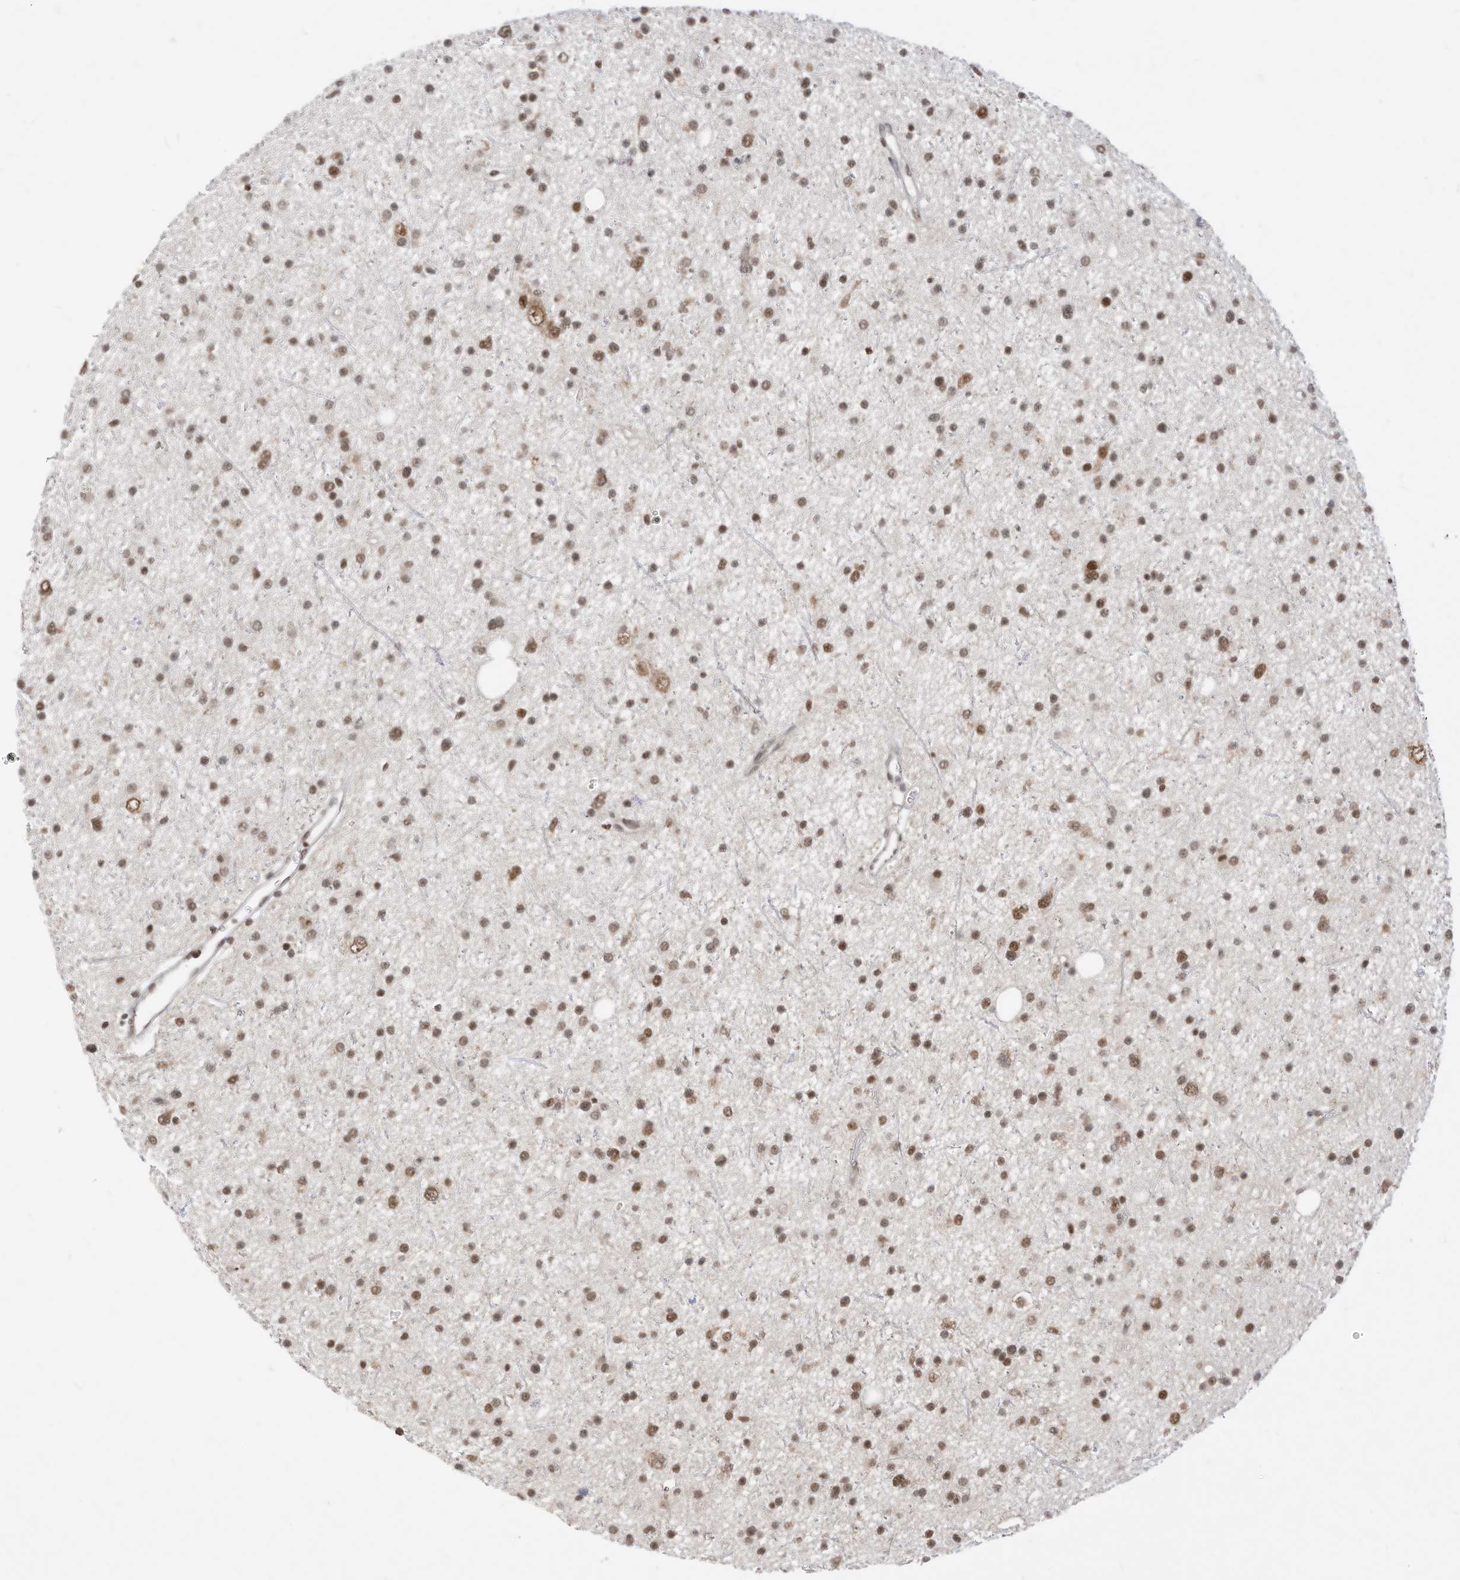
{"staining": {"intensity": "moderate", "quantity": ">75%", "location": "nuclear"}, "tissue": "glioma", "cell_type": "Tumor cells", "image_type": "cancer", "snomed": [{"axis": "morphology", "description": "Glioma, malignant, Low grade"}, {"axis": "topography", "description": "Cerebral cortex"}], "caption": "A medium amount of moderate nuclear positivity is appreciated in about >75% of tumor cells in glioma tissue.", "gene": "OGT", "patient": {"sex": "female", "age": 39}}